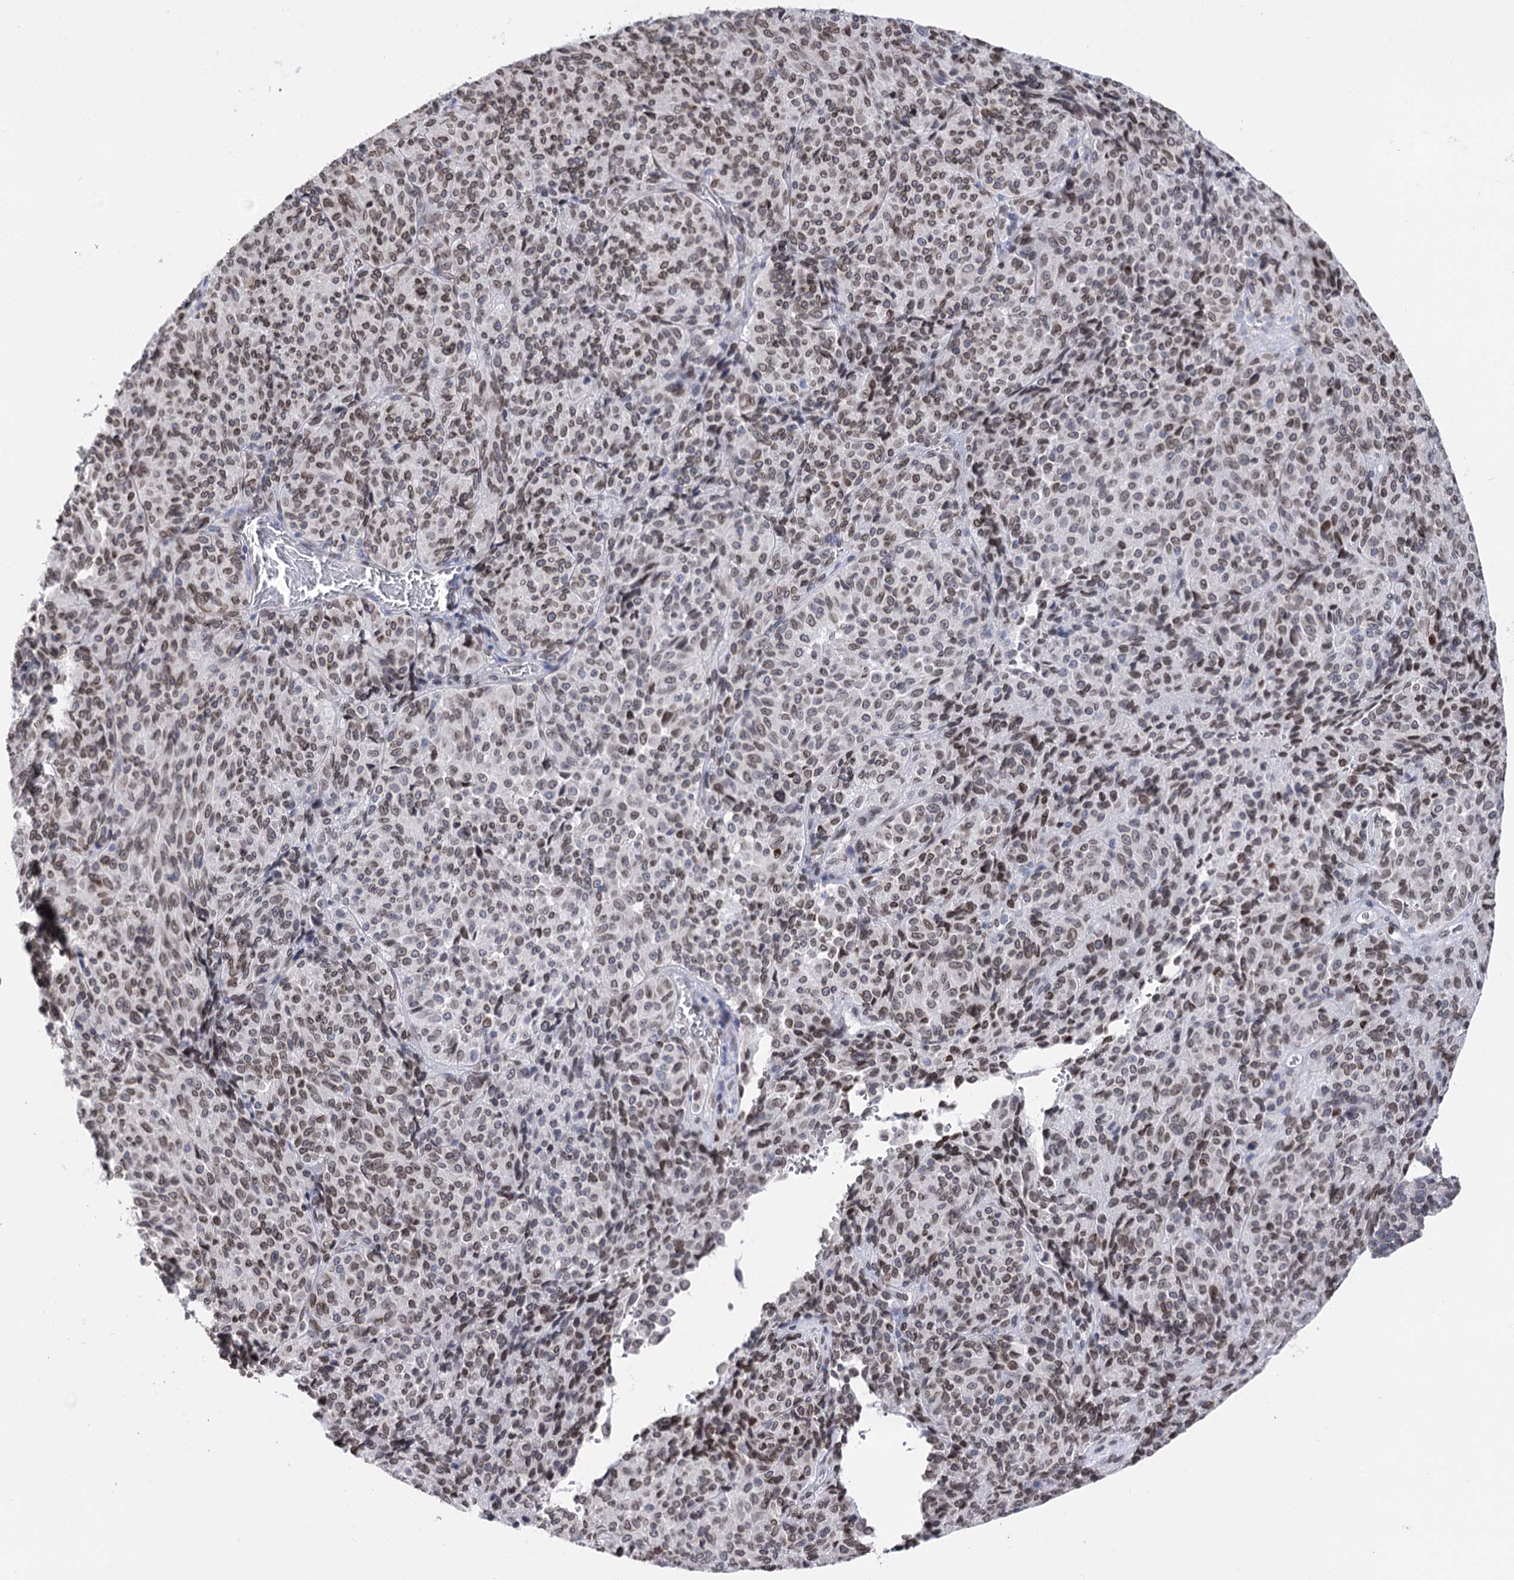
{"staining": {"intensity": "moderate", "quantity": ">75%", "location": "cytoplasmic/membranous,nuclear"}, "tissue": "melanoma", "cell_type": "Tumor cells", "image_type": "cancer", "snomed": [{"axis": "morphology", "description": "Malignant melanoma, Metastatic site"}, {"axis": "topography", "description": "Brain"}], "caption": "Malignant melanoma (metastatic site) tissue demonstrates moderate cytoplasmic/membranous and nuclear positivity in about >75% of tumor cells The protein of interest is shown in brown color, while the nuclei are stained blue.", "gene": "TMEM201", "patient": {"sex": "female", "age": 56}}